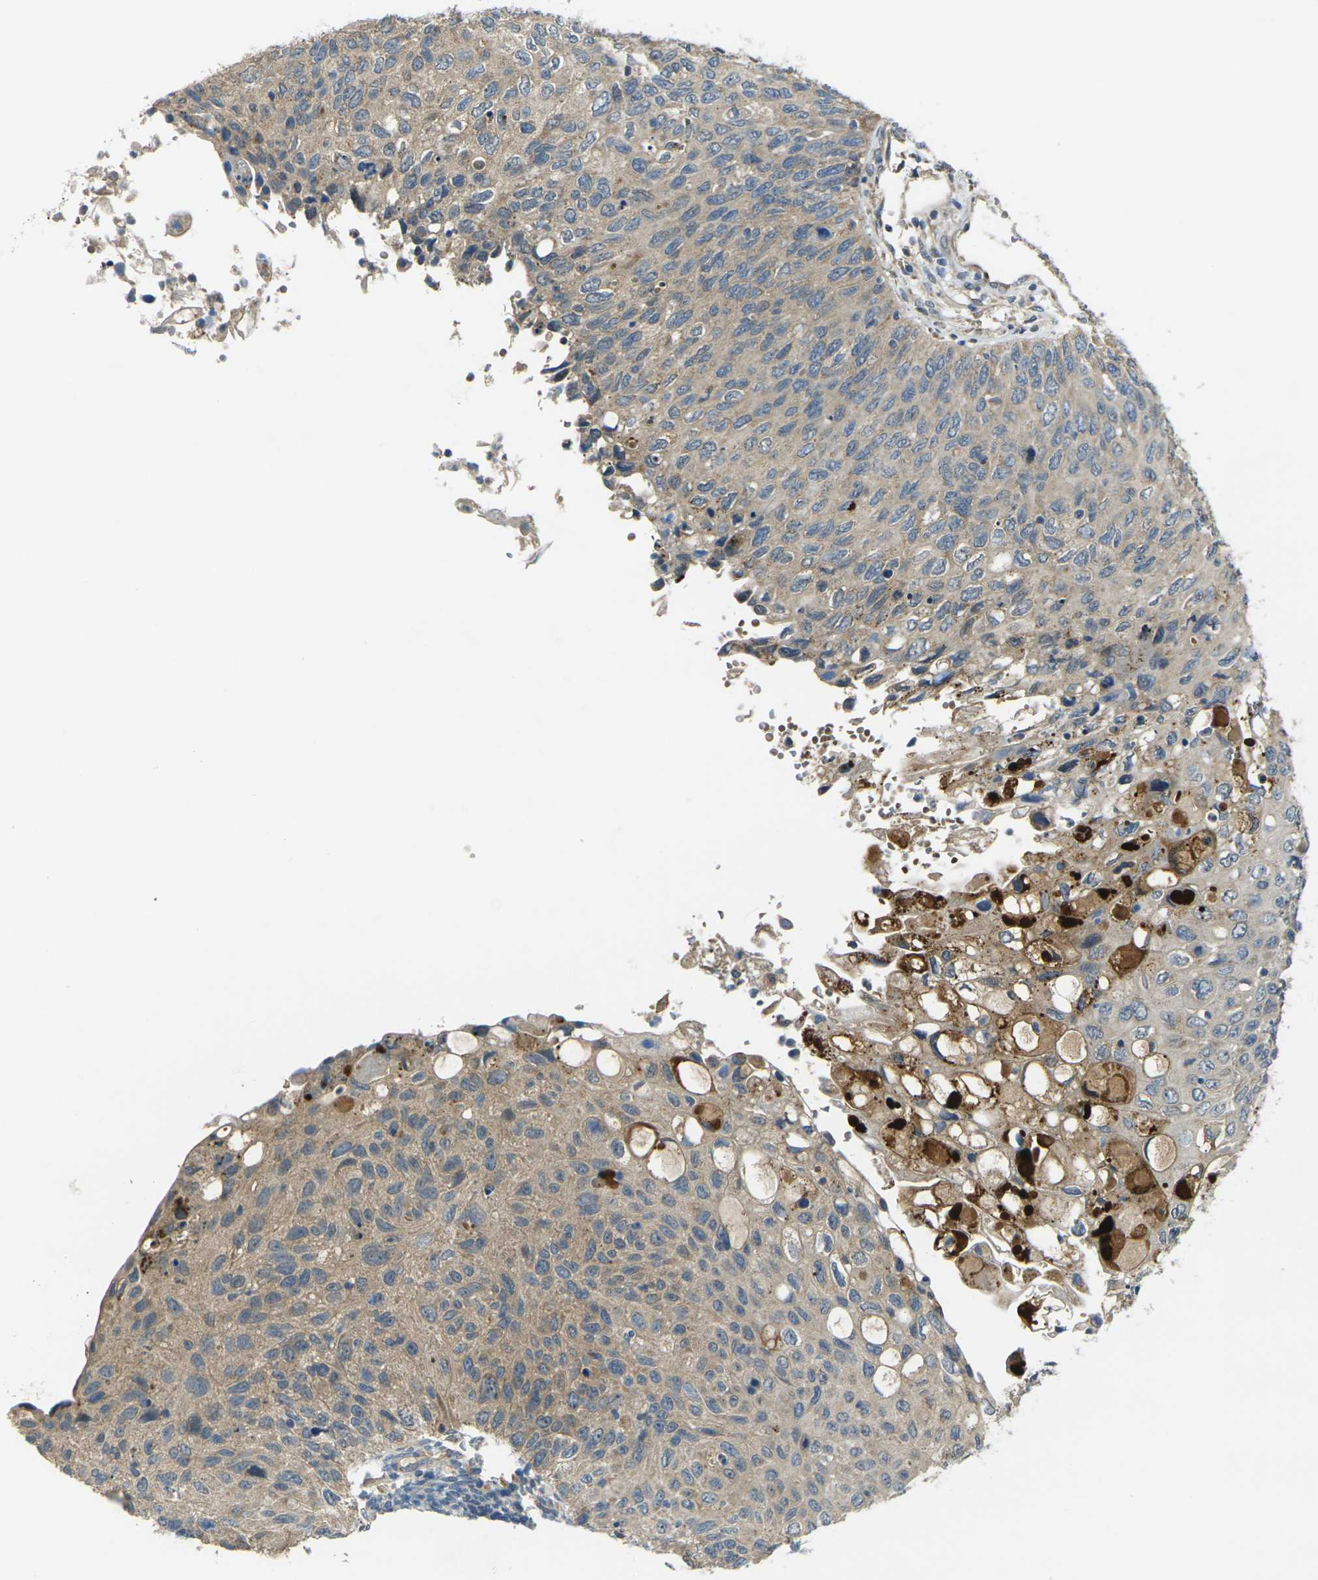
{"staining": {"intensity": "moderate", "quantity": ">75%", "location": "cytoplasmic/membranous"}, "tissue": "cervical cancer", "cell_type": "Tumor cells", "image_type": "cancer", "snomed": [{"axis": "morphology", "description": "Squamous cell carcinoma, NOS"}, {"axis": "topography", "description": "Cervix"}], "caption": "Moderate cytoplasmic/membranous protein expression is present in about >75% of tumor cells in cervical cancer (squamous cell carcinoma). Using DAB (brown) and hematoxylin (blue) stains, captured at high magnification using brightfield microscopy.", "gene": "GNA12", "patient": {"sex": "female", "age": 70}}